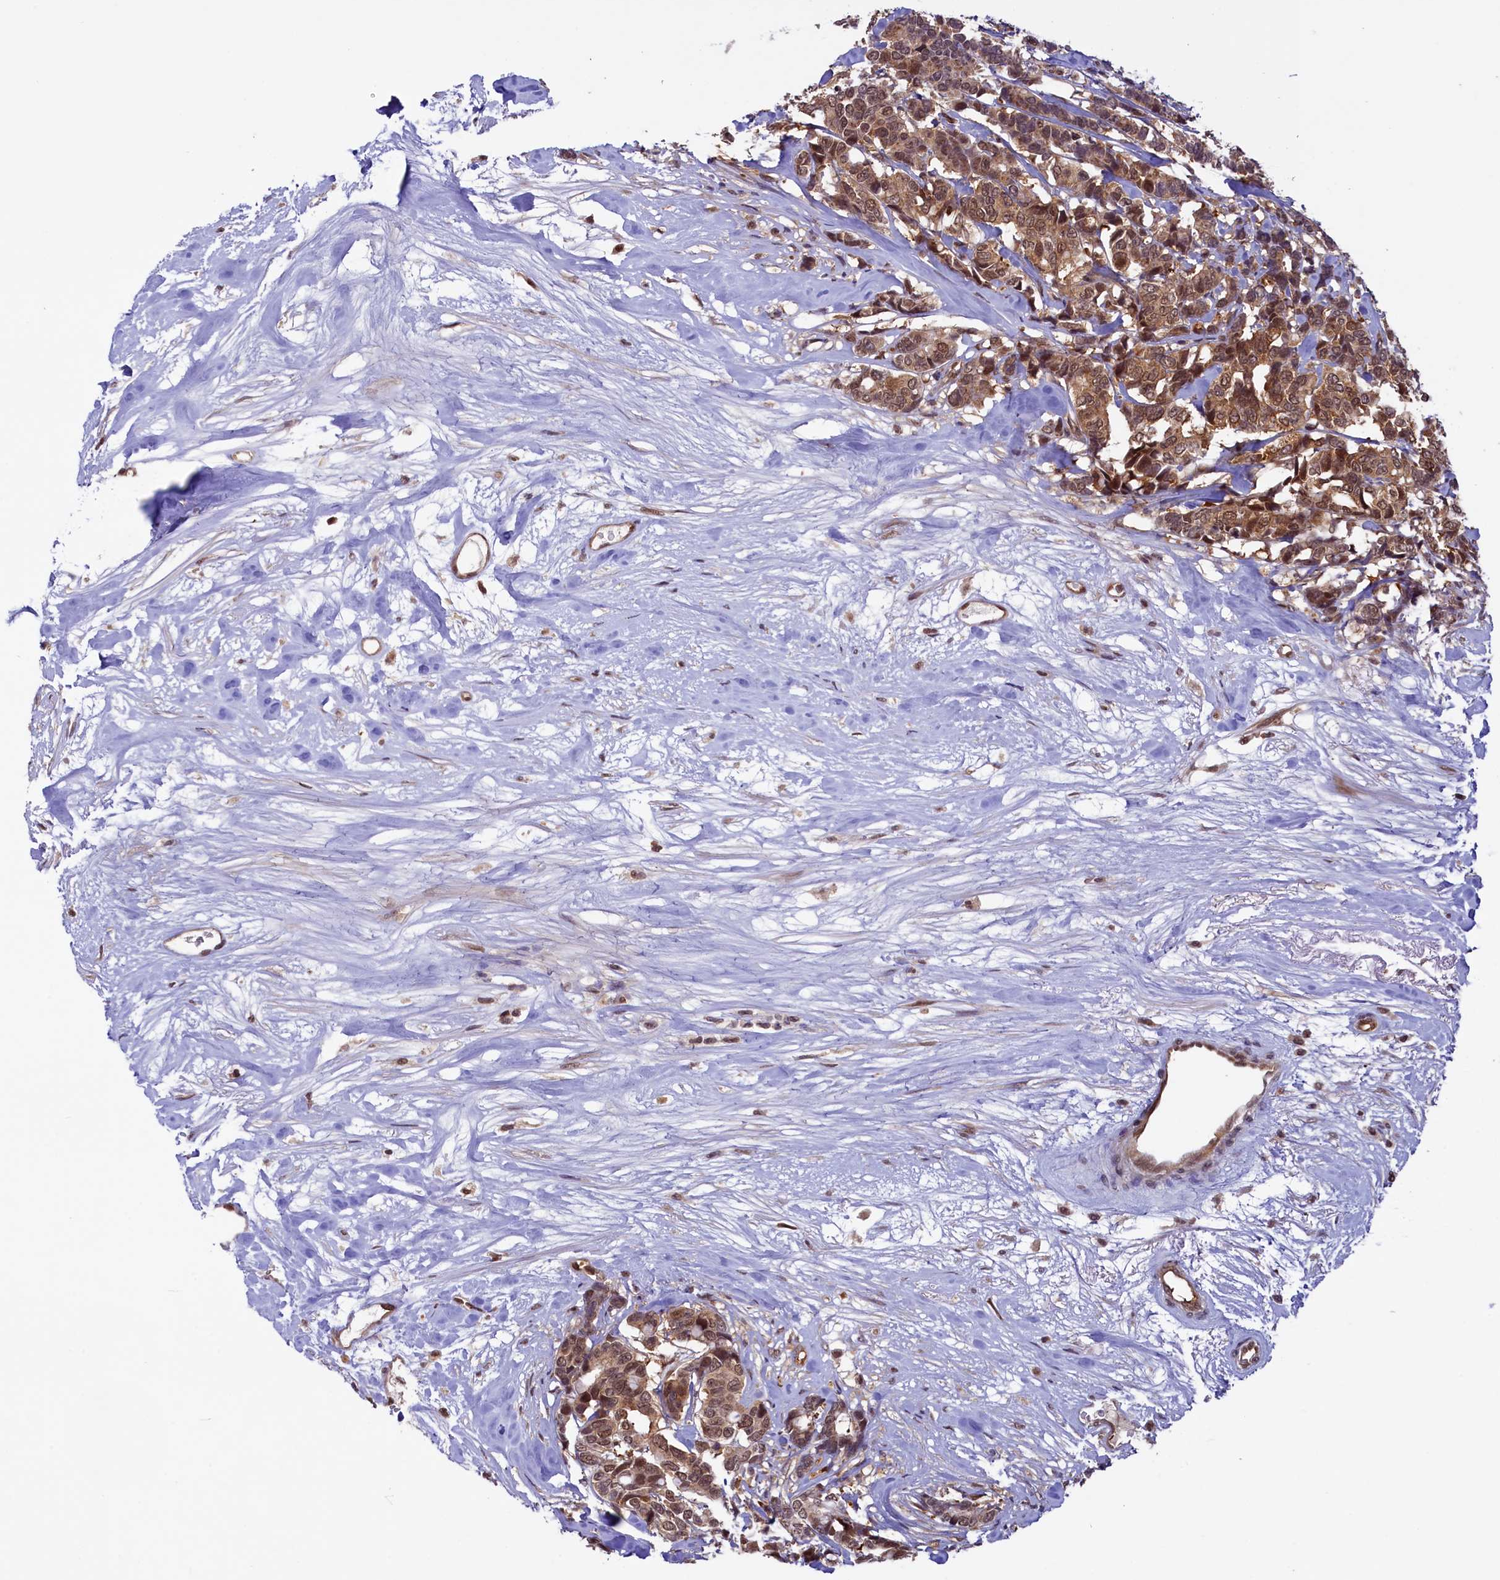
{"staining": {"intensity": "moderate", "quantity": ">75%", "location": "cytoplasmic/membranous,nuclear"}, "tissue": "breast cancer", "cell_type": "Tumor cells", "image_type": "cancer", "snomed": [{"axis": "morphology", "description": "Duct carcinoma"}, {"axis": "topography", "description": "Breast"}], "caption": "There is medium levels of moderate cytoplasmic/membranous and nuclear positivity in tumor cells of breast cancer (invasive ductal carcinoma), as demonstrated by immunohistochemical staining (brown color).", "gene": "SLC7A6OS", "patient": {"sex": "female", "age": 87}}